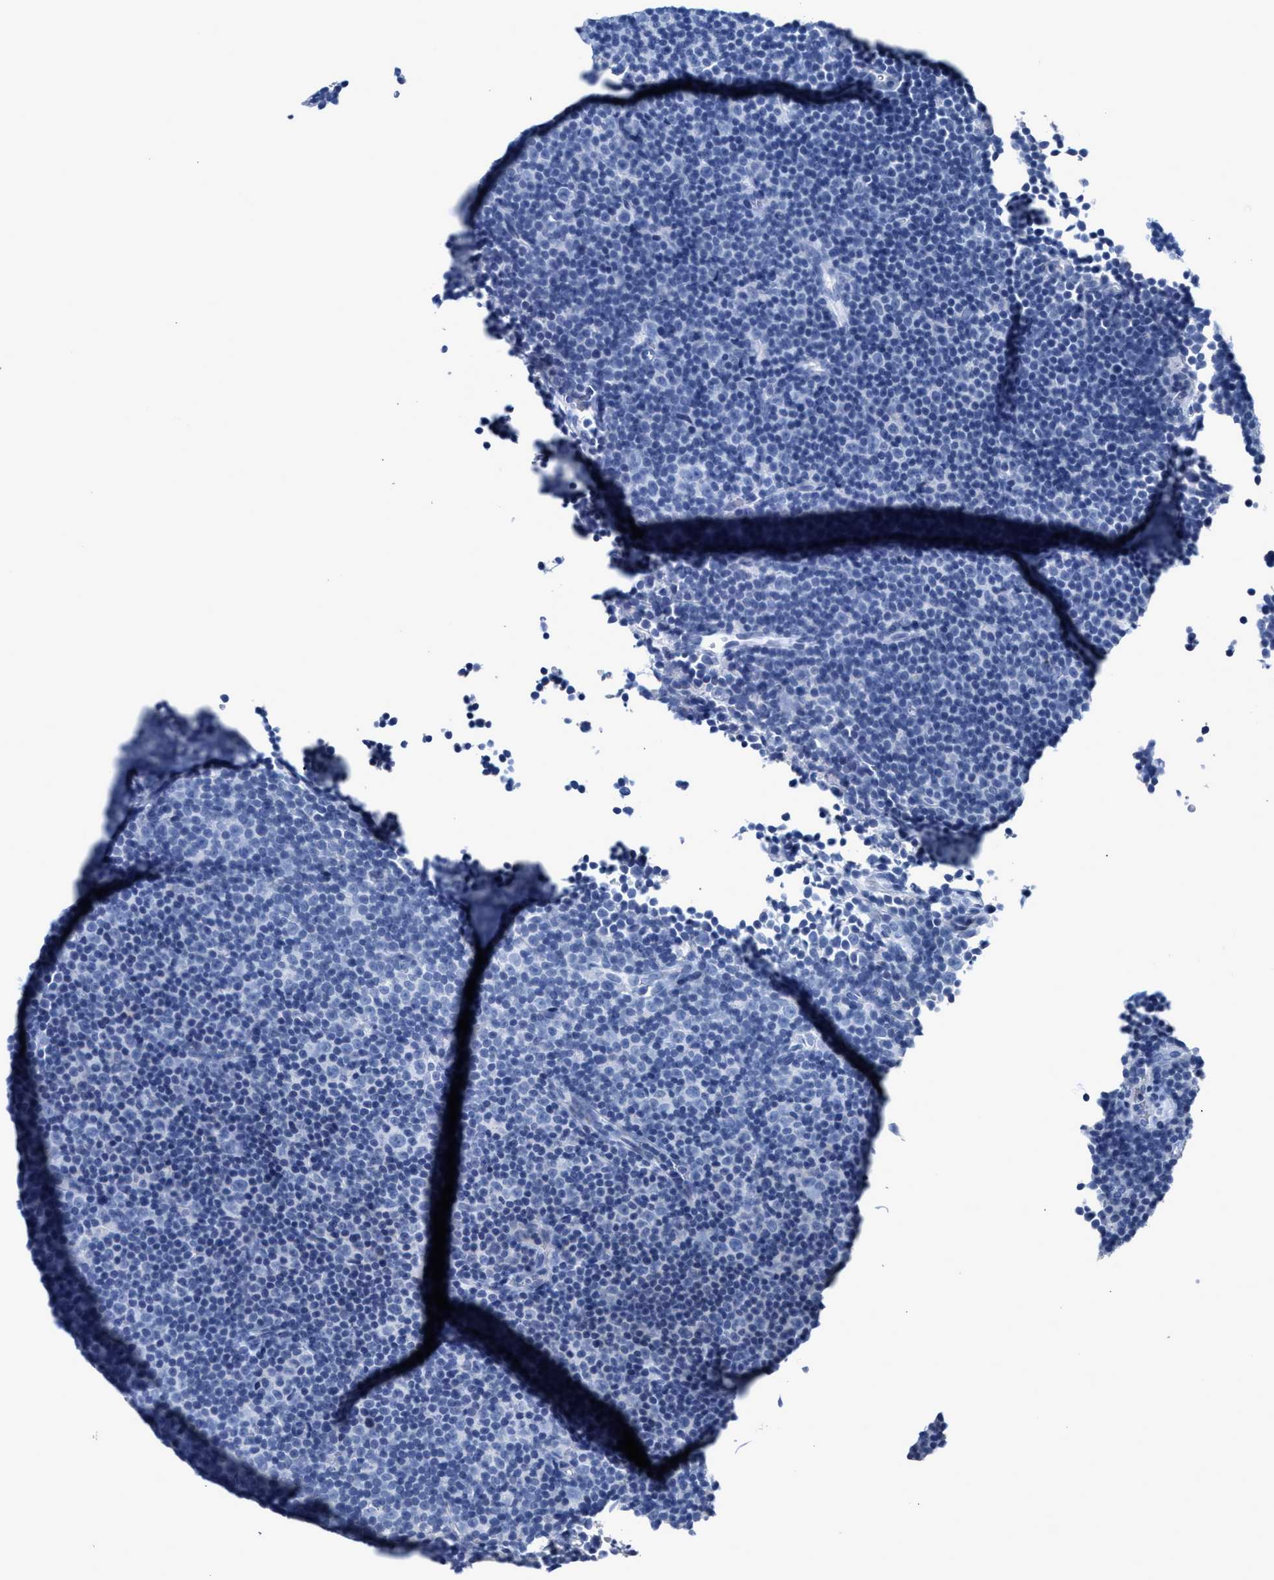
{"staining": {"intensity": "negative", "quantity": "none", "location": "none"}, "tissue": "lymphoma", "cell_type": "Tumor cells", "image_type": "cancer", "snomed": [{"axis": "morphology", "description": "Malignant lymphoma, non-Hodgkin's type, Low grade"}, {"axis": "topography", "description": "Lymph node"}], "caption": "High power microscopy histopathology image of an immunohistochemistry (IHC) histopathology image of malignant lymphoma, non-Hodgkin's type (low-grade), revealing no significant expression in tumor cells.", "gene": "CEACAM5", "patient": {"sex": "female", "age": 67}}